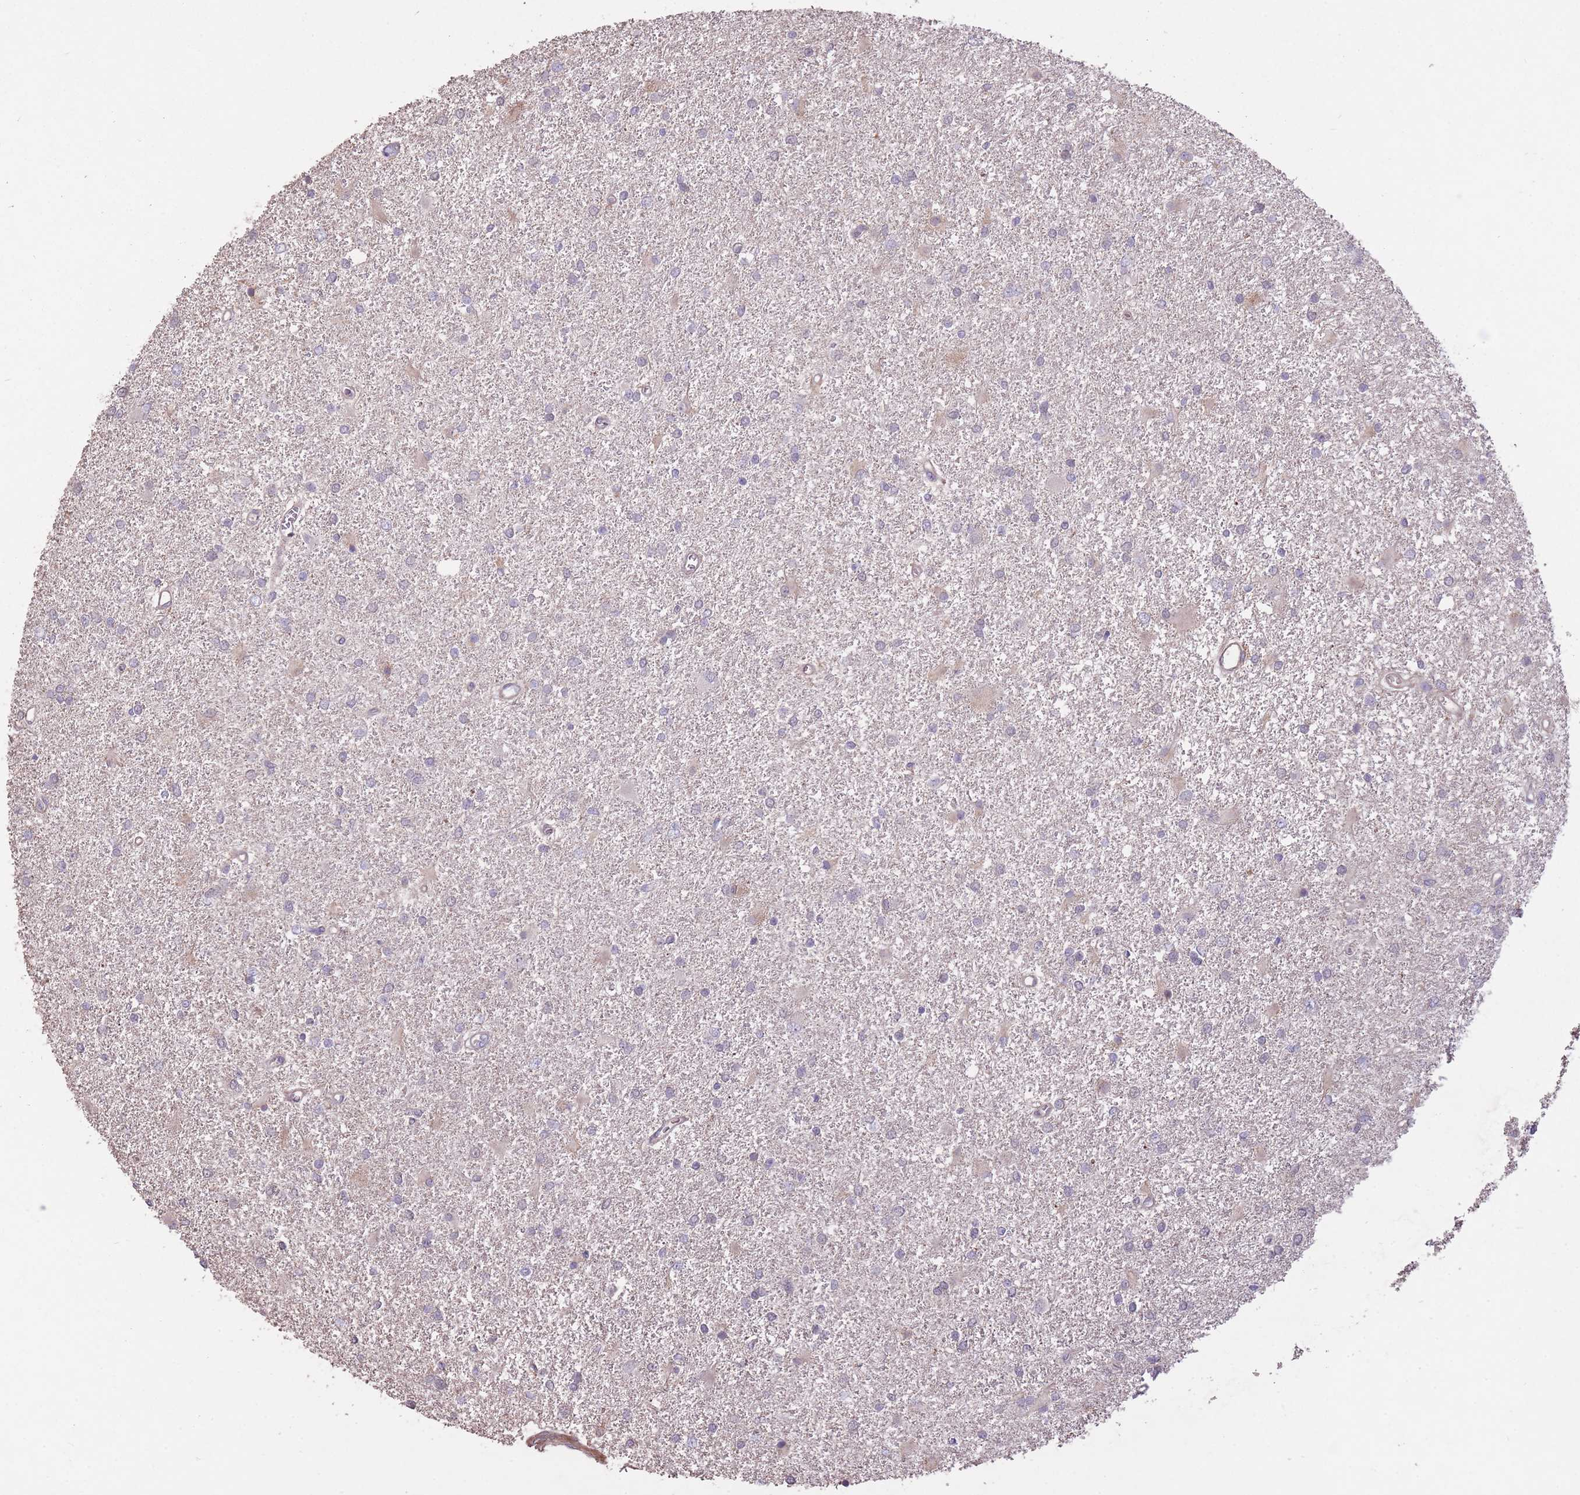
{"staining": {"intensity": "negative", "quantity": "none", "location": "none"}, "tissue": "glioma", "cell_type": "Tumor cells", "image_type": "cancer", "snomed": [{"axis": "morphology", "description": "Glioma, malignant, High grade"}, {"axis": "topography", "description": "Brain"}], "caption": "IHC of glioma reveals no expression in tumor cells.", "gene": "RSPH10B", "patient": {"sex": "female", "age": 50}}